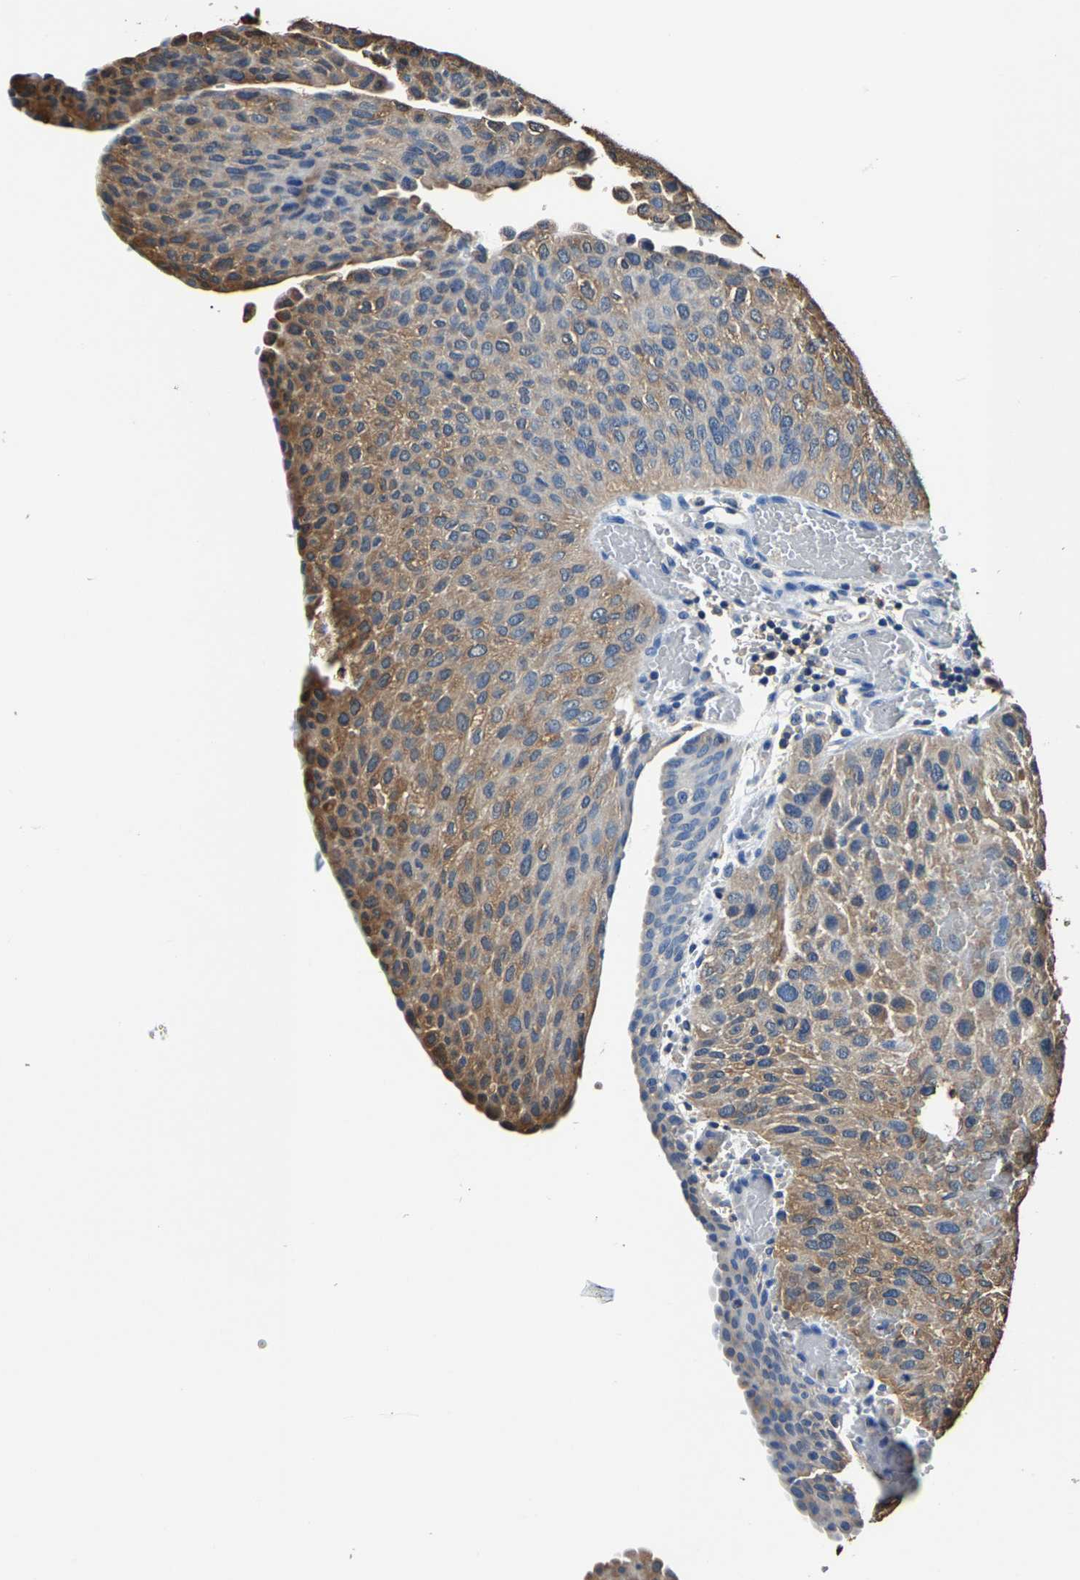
{"staining": {"intensity": "moderate", "quantity": "25%-75%", "location": "cytoplasmic/membranous"}, "tissue": "urothelial cancer", "cell_type": "Tumor cells", "image_type": "cancer", "snomed": [{"axis": "morphology", "description": "Urothelial carcinoma, Low grade"}, {"axis": "morphology", "description": "Urothelial carcinoma, High grade"}, {"axis": "topography", "description": "Urinary bladder"}], "caption": "Urothelial carcinoma (high-grade) tissue reveals moderate cytoplasmic/membranous positivity in about 25%-75% of tumor cells, visualized by immunohistochemistry.", "gene": "ALDOB", "patient": {"sex": "male", "age": 35}}